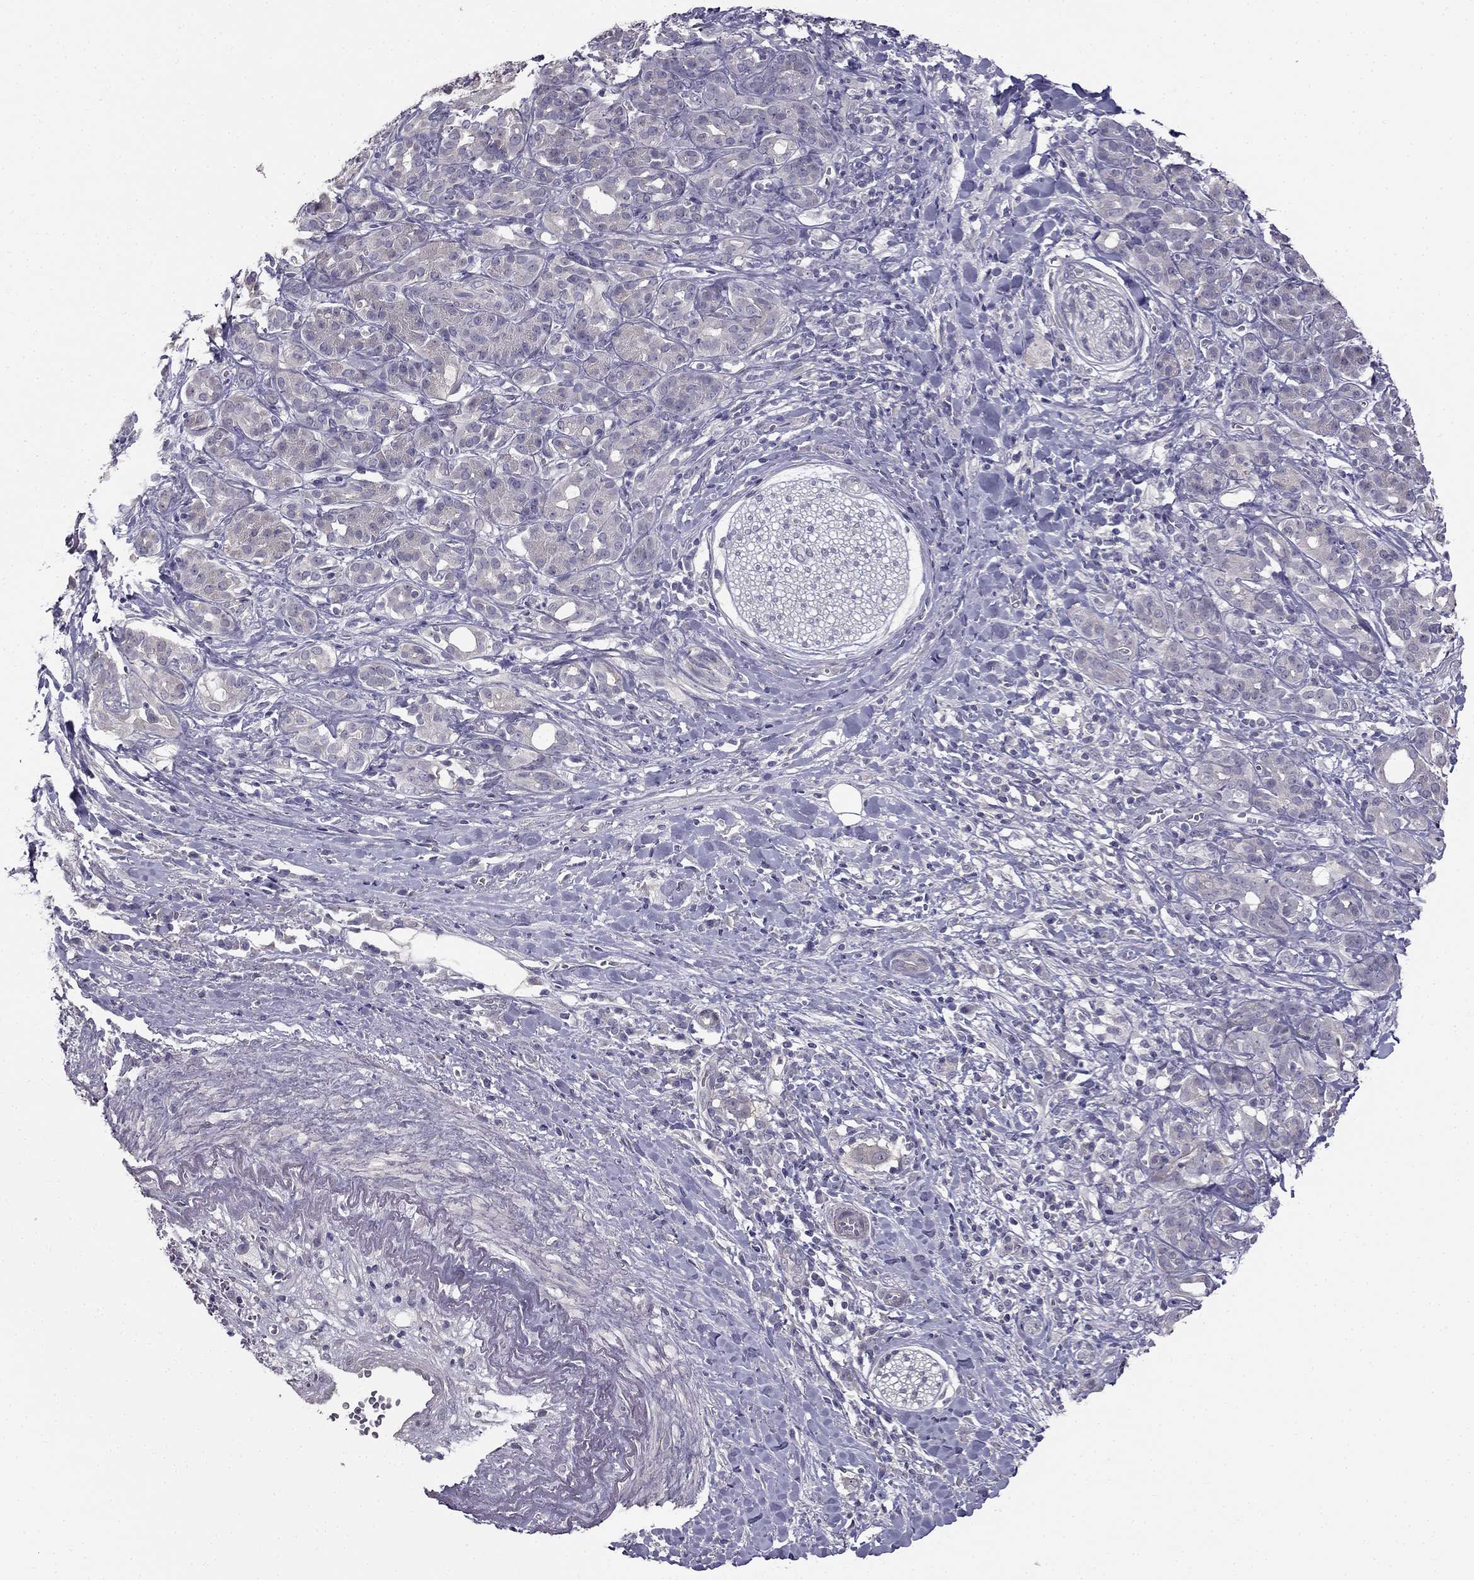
{"staining": {"intensity": "negative", "quantity": "none", "location": "none"}, "tissue": "pancreatic cancer", "cell_type": "Tumor cells", "image_type": "cancer", "snomed": [{"axis": "morphology", "description": "Adenocarcinoma, NOS"}, {"axis": "topography", "description": "Pancreas"}], "caption": "IHC photomicrograph of human pancreatic adenocarcinoma stained for a protein (brown), which exhibits no positivity in tumor cells. (DAB (3,3'-diaminobenzidine) IHC with hematoxylin counter stain).", "gene": "HSFX1", "patient": {"sex": "male", "age": 61}}